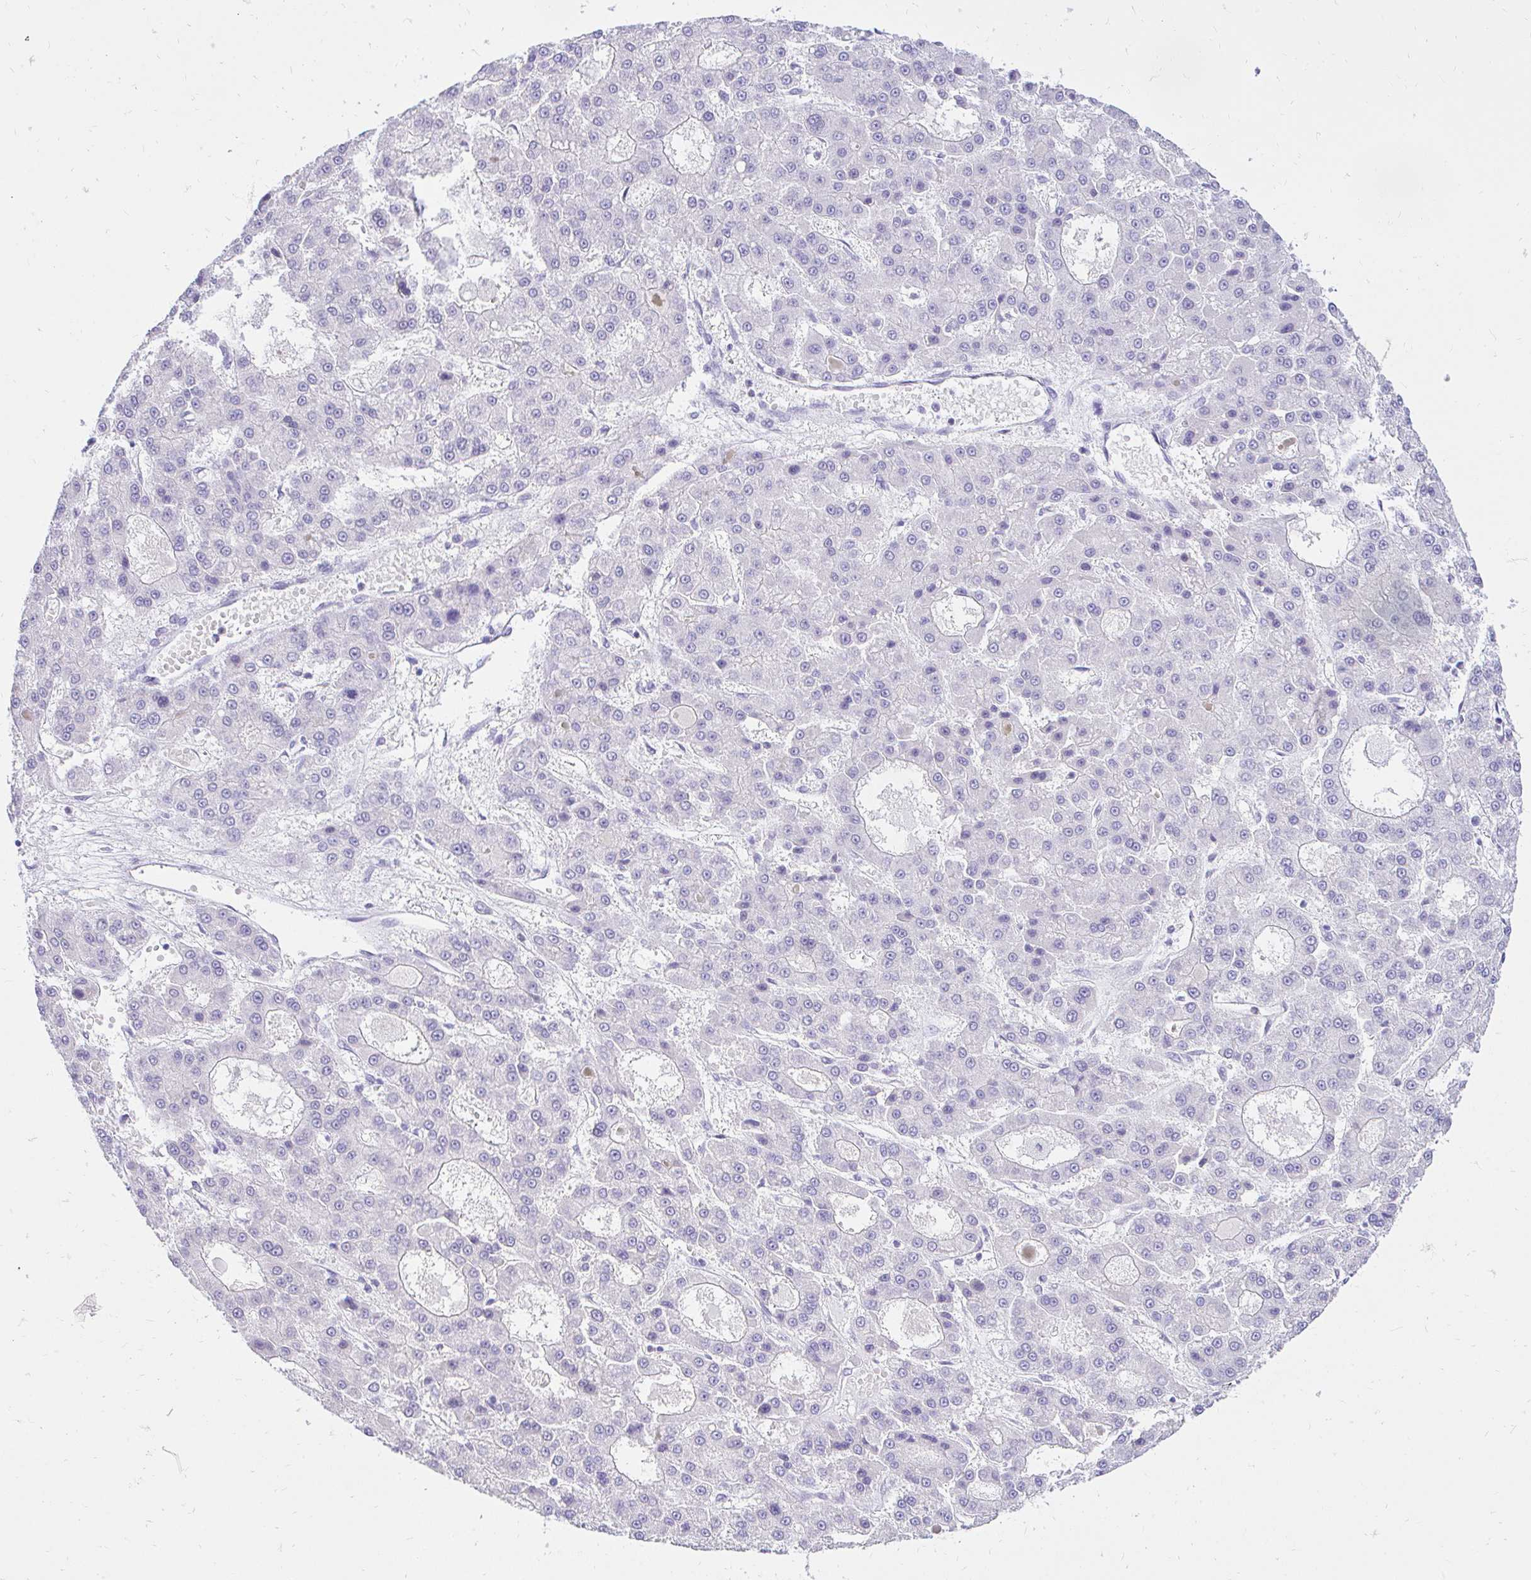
{"staining": {"intensity": "negative", "quantity": "none", "location": "none"}, "tissue": "liver cancer", "cell_type": "Tumor cells", "image_type": "cancer", "snomed": [{"axis": "morphology", "description": "Carcinoma, Hepatocellular, NOS"}, {"axis": "topography", "description": "Liver"}], "caption": "Photomicrograph shows no significant protein staining in tumor cells of liver hepatocellular carcinoma.", "gene": "FATE1", "patient": {"sex": "male", "age": 70}}